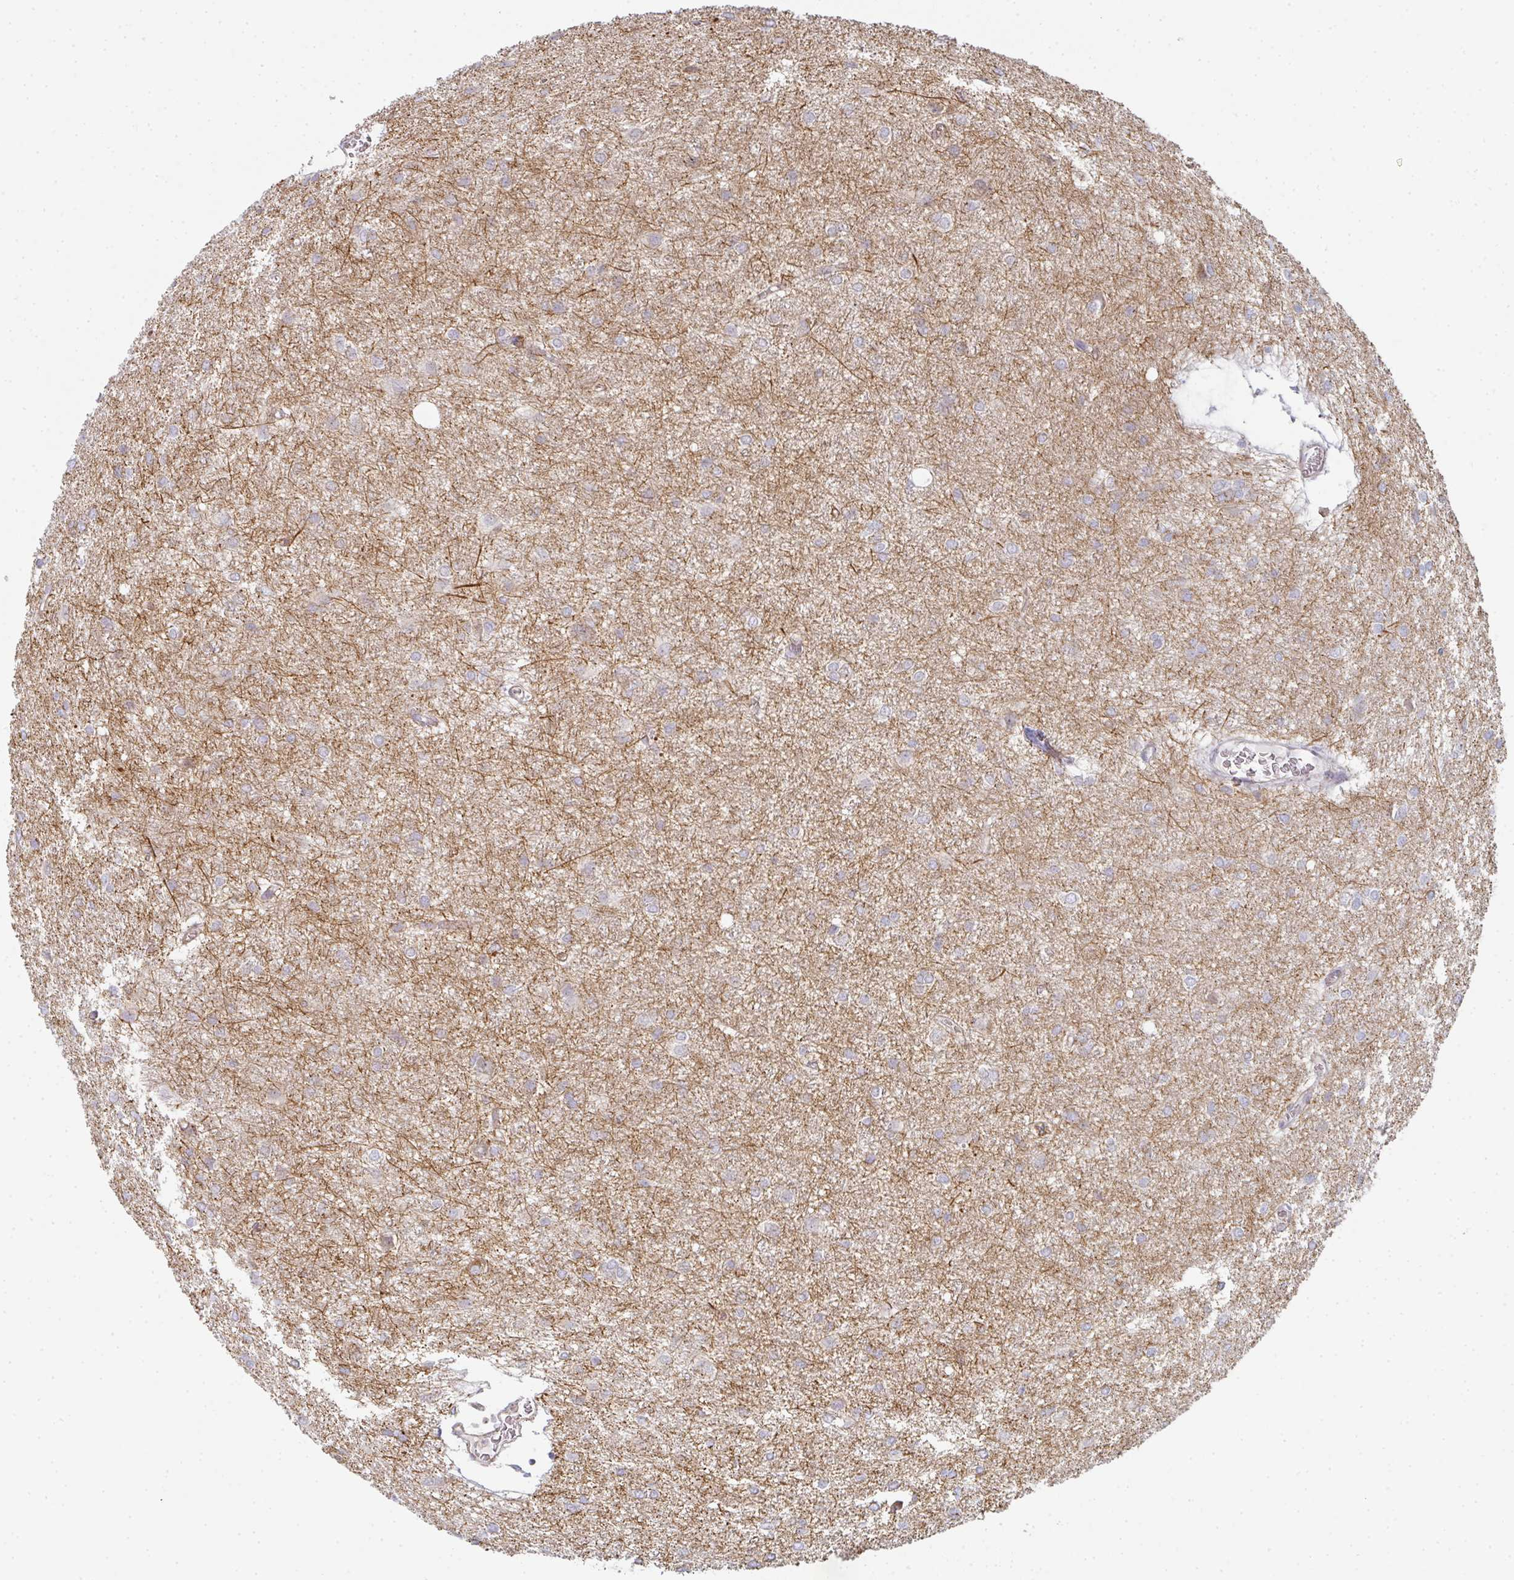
{"staining": {"intensity": "negative", "quantity": "none", "location": "none"}, "tissue": "glioma", "cell_type": "Tumor cells", "image_type": "cancer", "snomed": [{"axis": "morphology", "description": "Glioma, malignant, High grade"}, {"axis": "topography", "description": "Brain"}], "caption": "Immunohistochemistry micrograph of neoplastic tissue: glioma stained with DAB (3,3'-diaminobenzidine) reveals no significant protein positivity in tumor cells.", "gene": "ZNF526", "patient": {"sex": "female", "age": 50}}